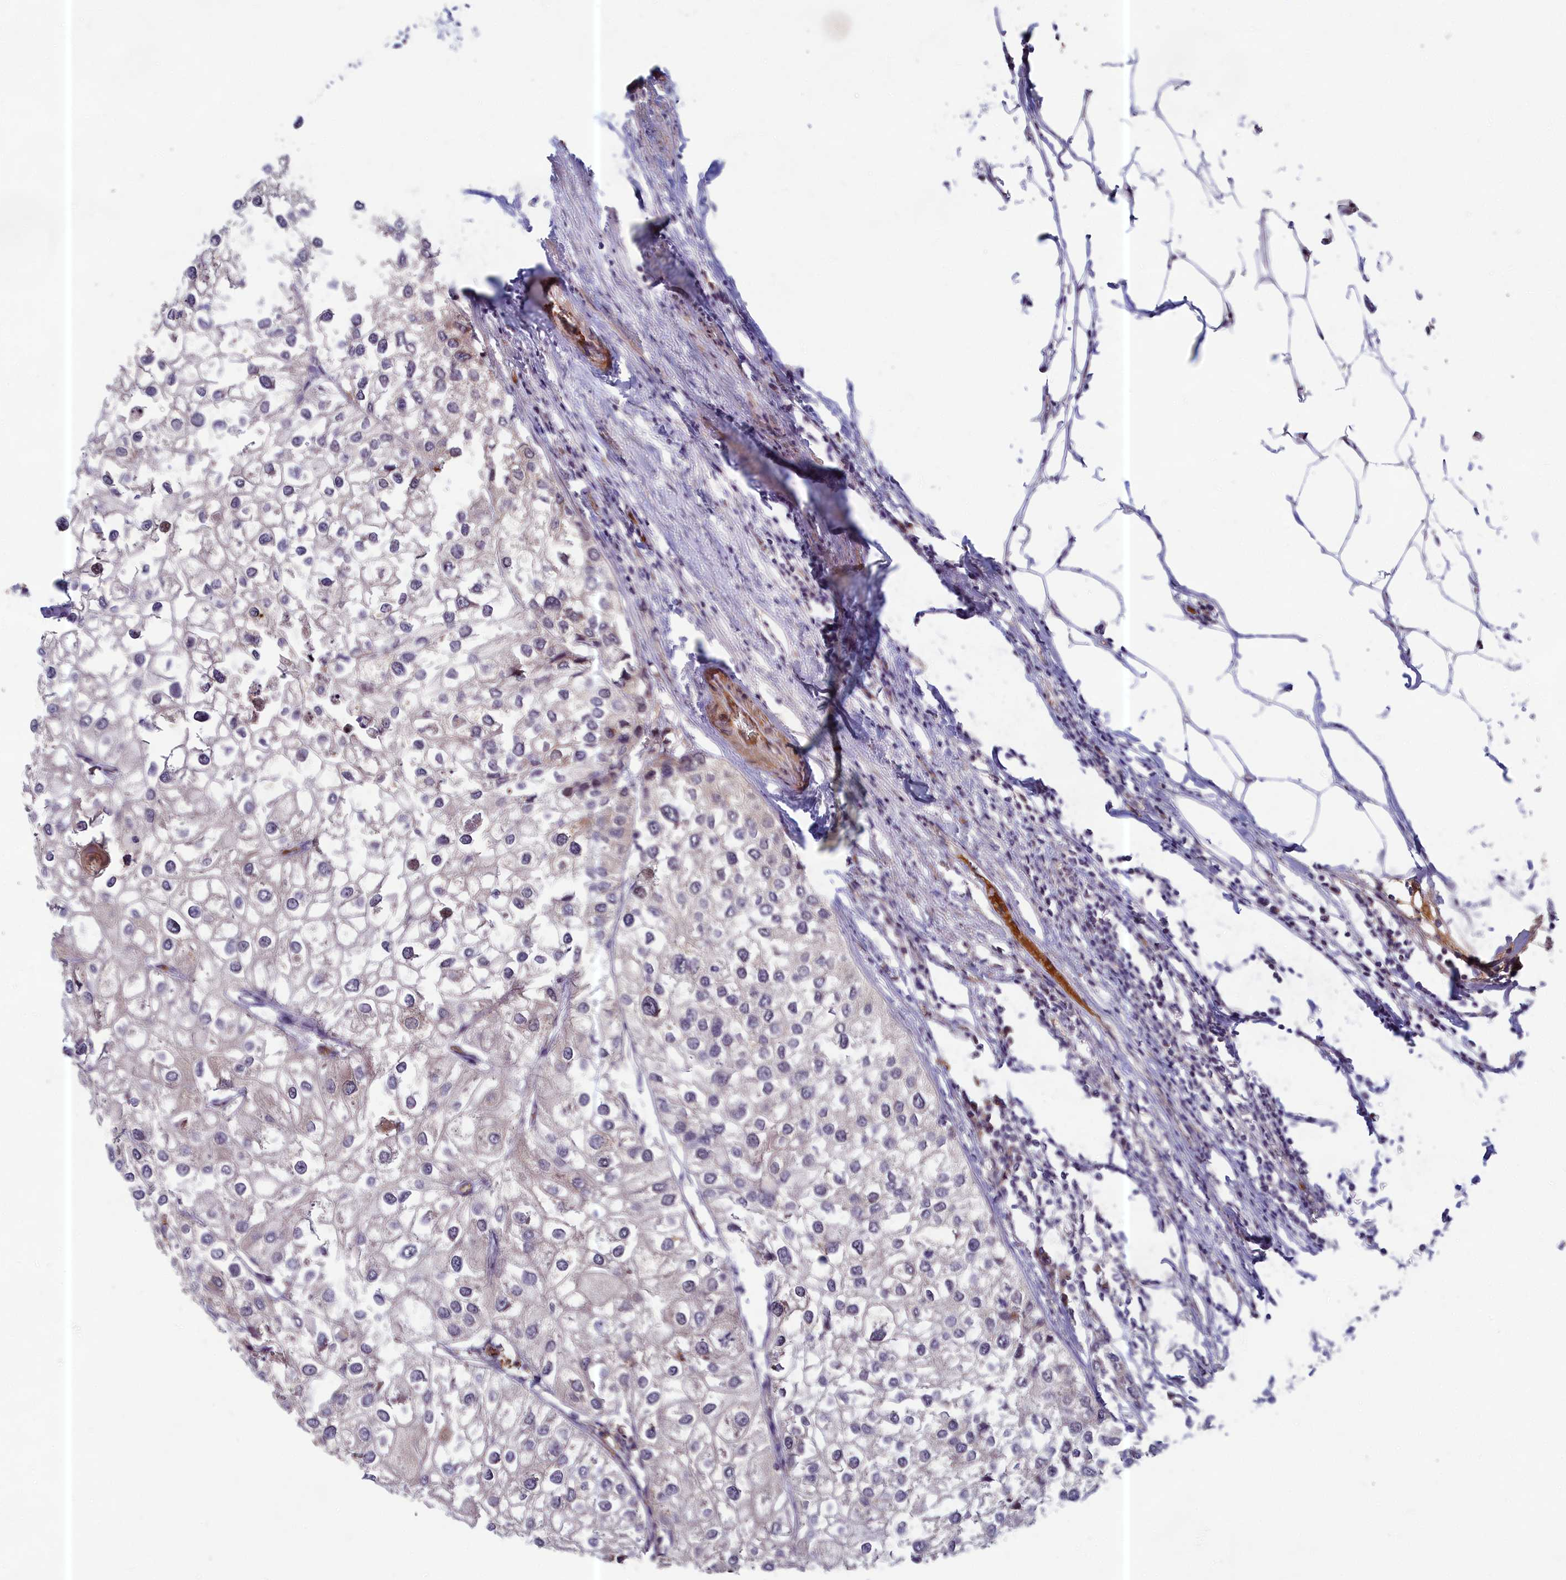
{"staining": {"intensity": "negative", "quantity": "none", "location": "none"}, "tissue": "urothelial cancer", "cell_type": "Tumor cells", "image_type": "cancer", "snomed": [{"axis": "morphology", "description": "Urothelial carcinoma, High grade"}, {"axis": "topography", "description": "Urinary bladder"}], "caption": "A micrograph of urothelial carcinoma (high-grade) stained for a protein exhibits no brown staining in tumor cells.", "gene": "EARS2", "patient": {"sex": "male", "age": 64}}